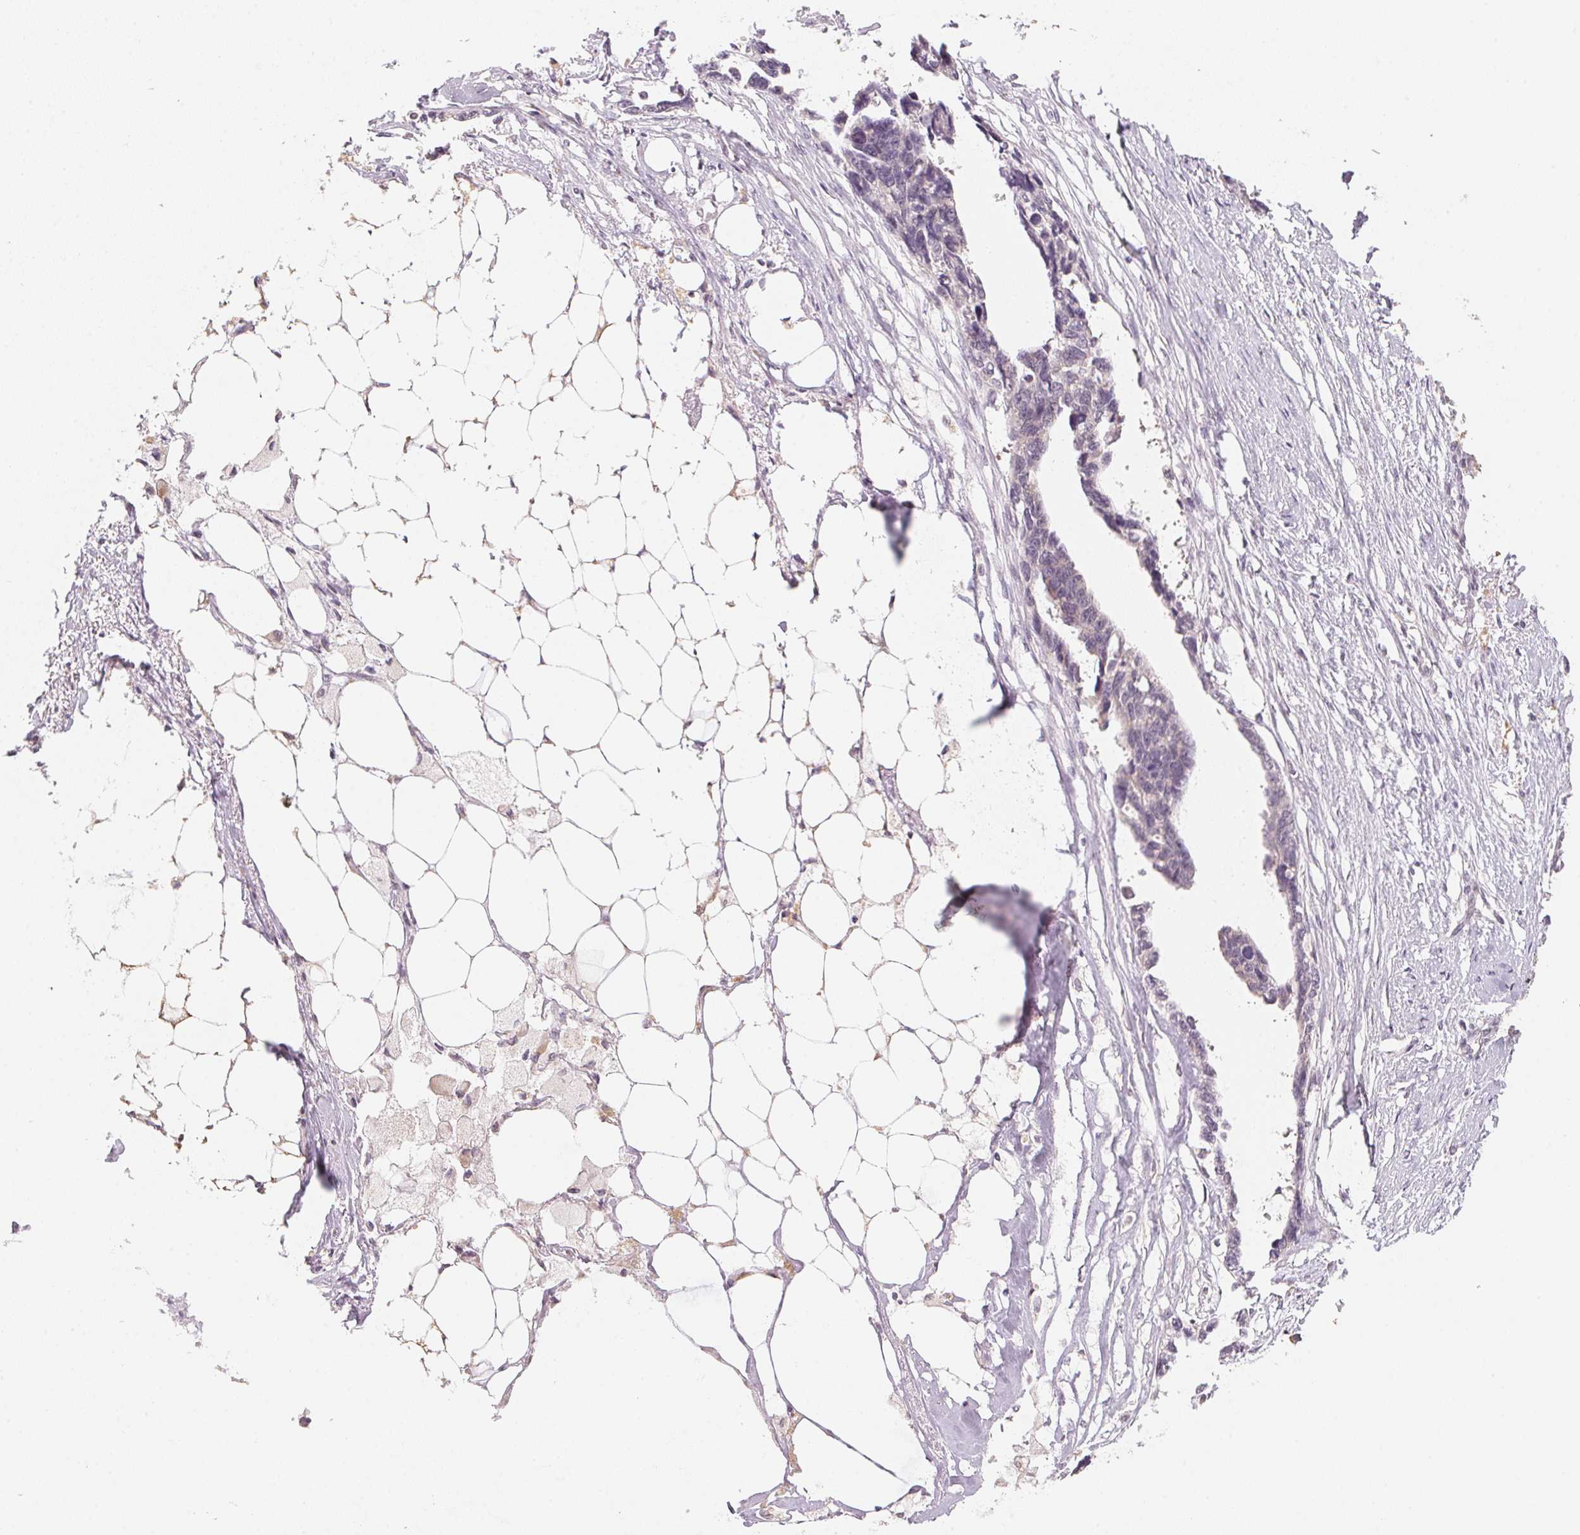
{"staining": {"intensity": "negative", "quantity": "none", "location": "none"}, "tissue": "ovarian cancer", "cell_type": "Tumor cells", "image_type": "cancer", "snomed": [{"axis": "morphology", "description": "Cystadenocarcinoma, serous, NOS"}, {"axis": "topography", "description": "Ovary"}], "caption": "The histopathology image demonstrates no significant positivity in tumor cells of ovarian cancer.", "gene": "ANKRD31", "patient": {"sex": "female", "age": 69}}